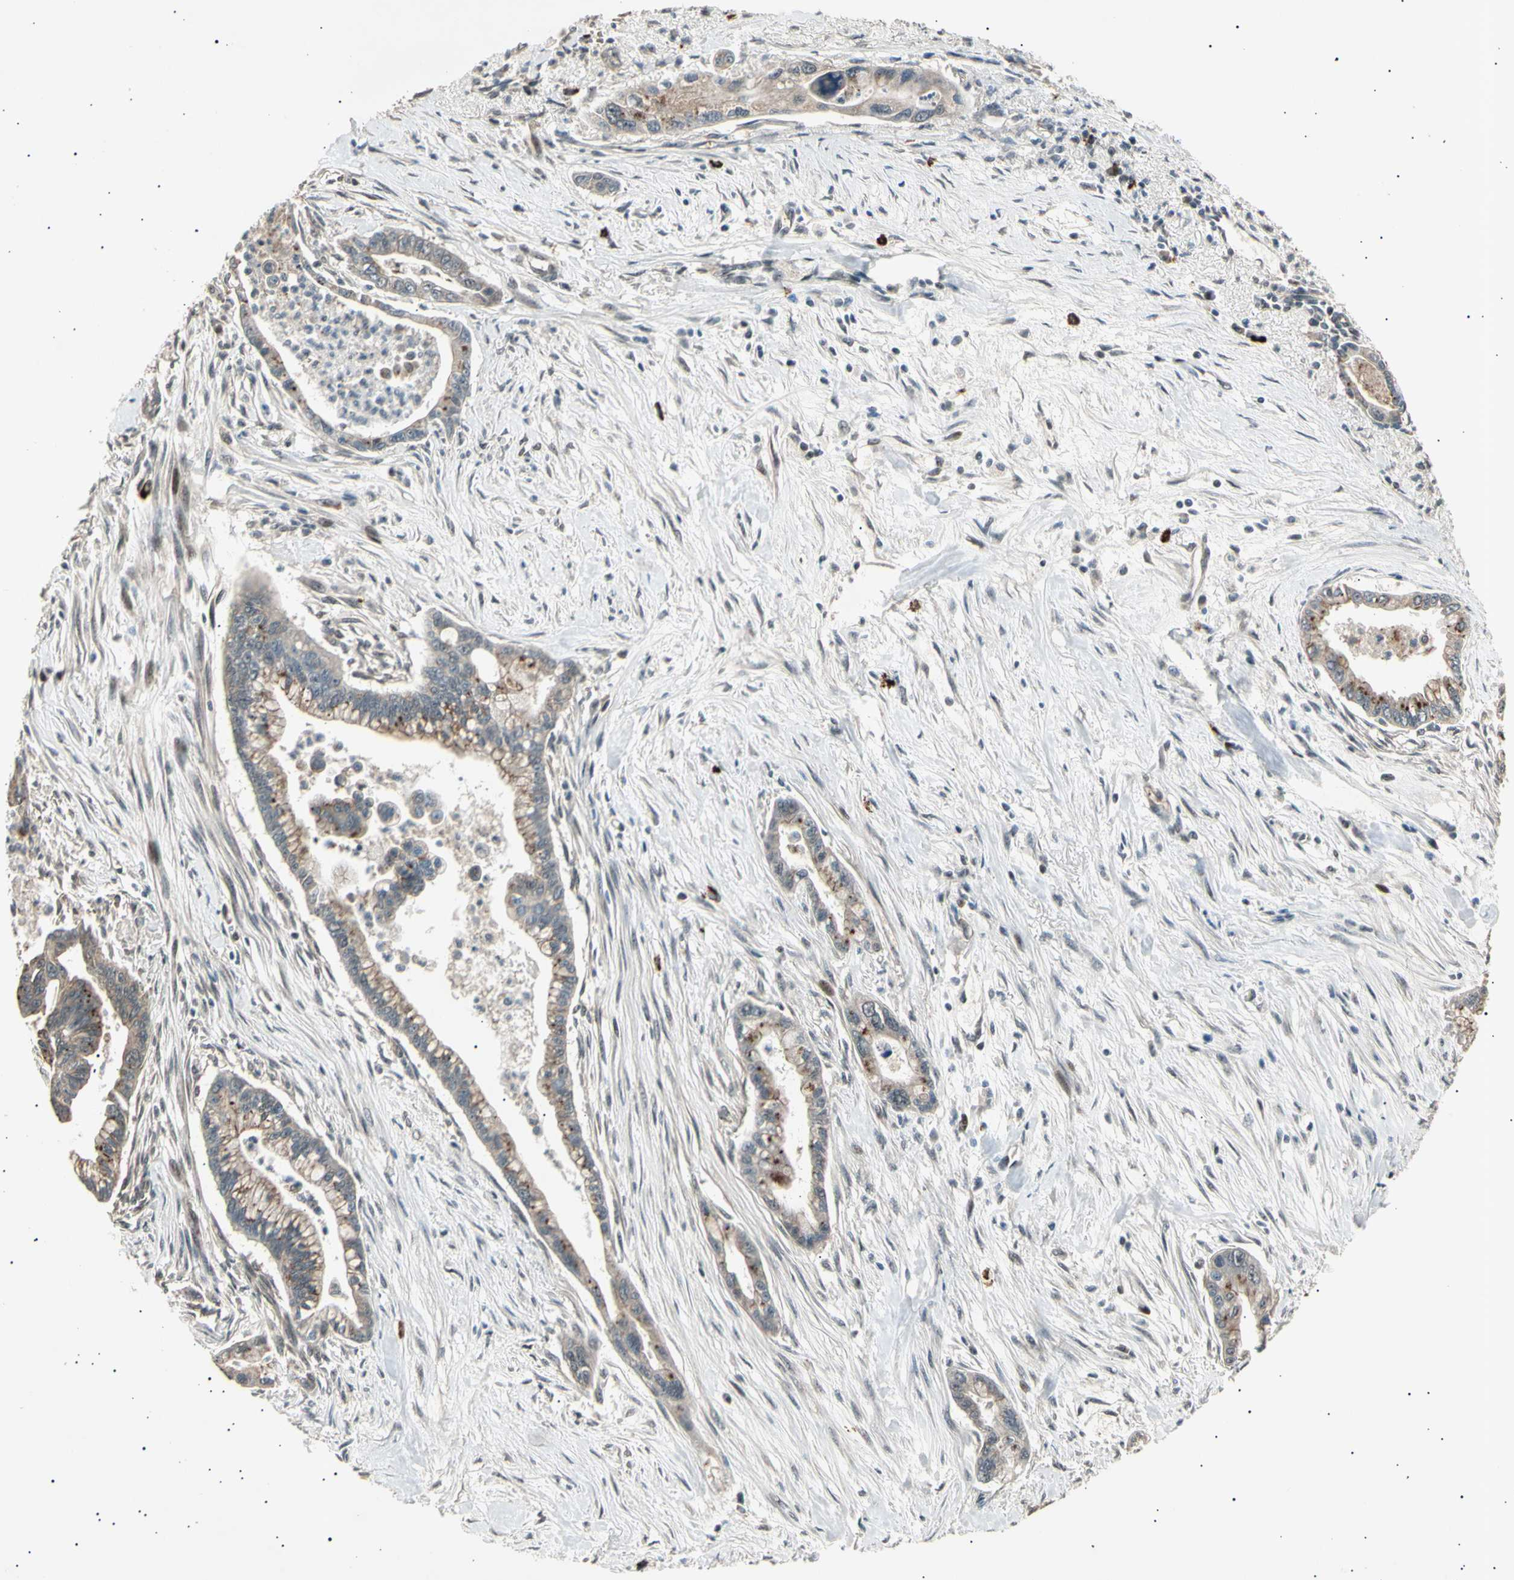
{"staining": {"intensity": "moderate", "quantity": "25%-75%", "location": "cytoplasmic/membranous"}, "tissue": "pancreatic cancer", "cell_type": "Tumor cells", "image_type": "cancer", "snomed": [{"axis": "morphology", "description": "Adenocarcinoma, NOS"}, {"axis": "topography", "description": "Pancreas"}], "caption": "Moderate cytoplasmic/membranous positivity for a protein is appreciated in about 25%-75% of tumor cells of pancreatic adenocarcinoma using IHC.", "gene": "NUAK2", "patient": {"sex": "male", "age": 70}}